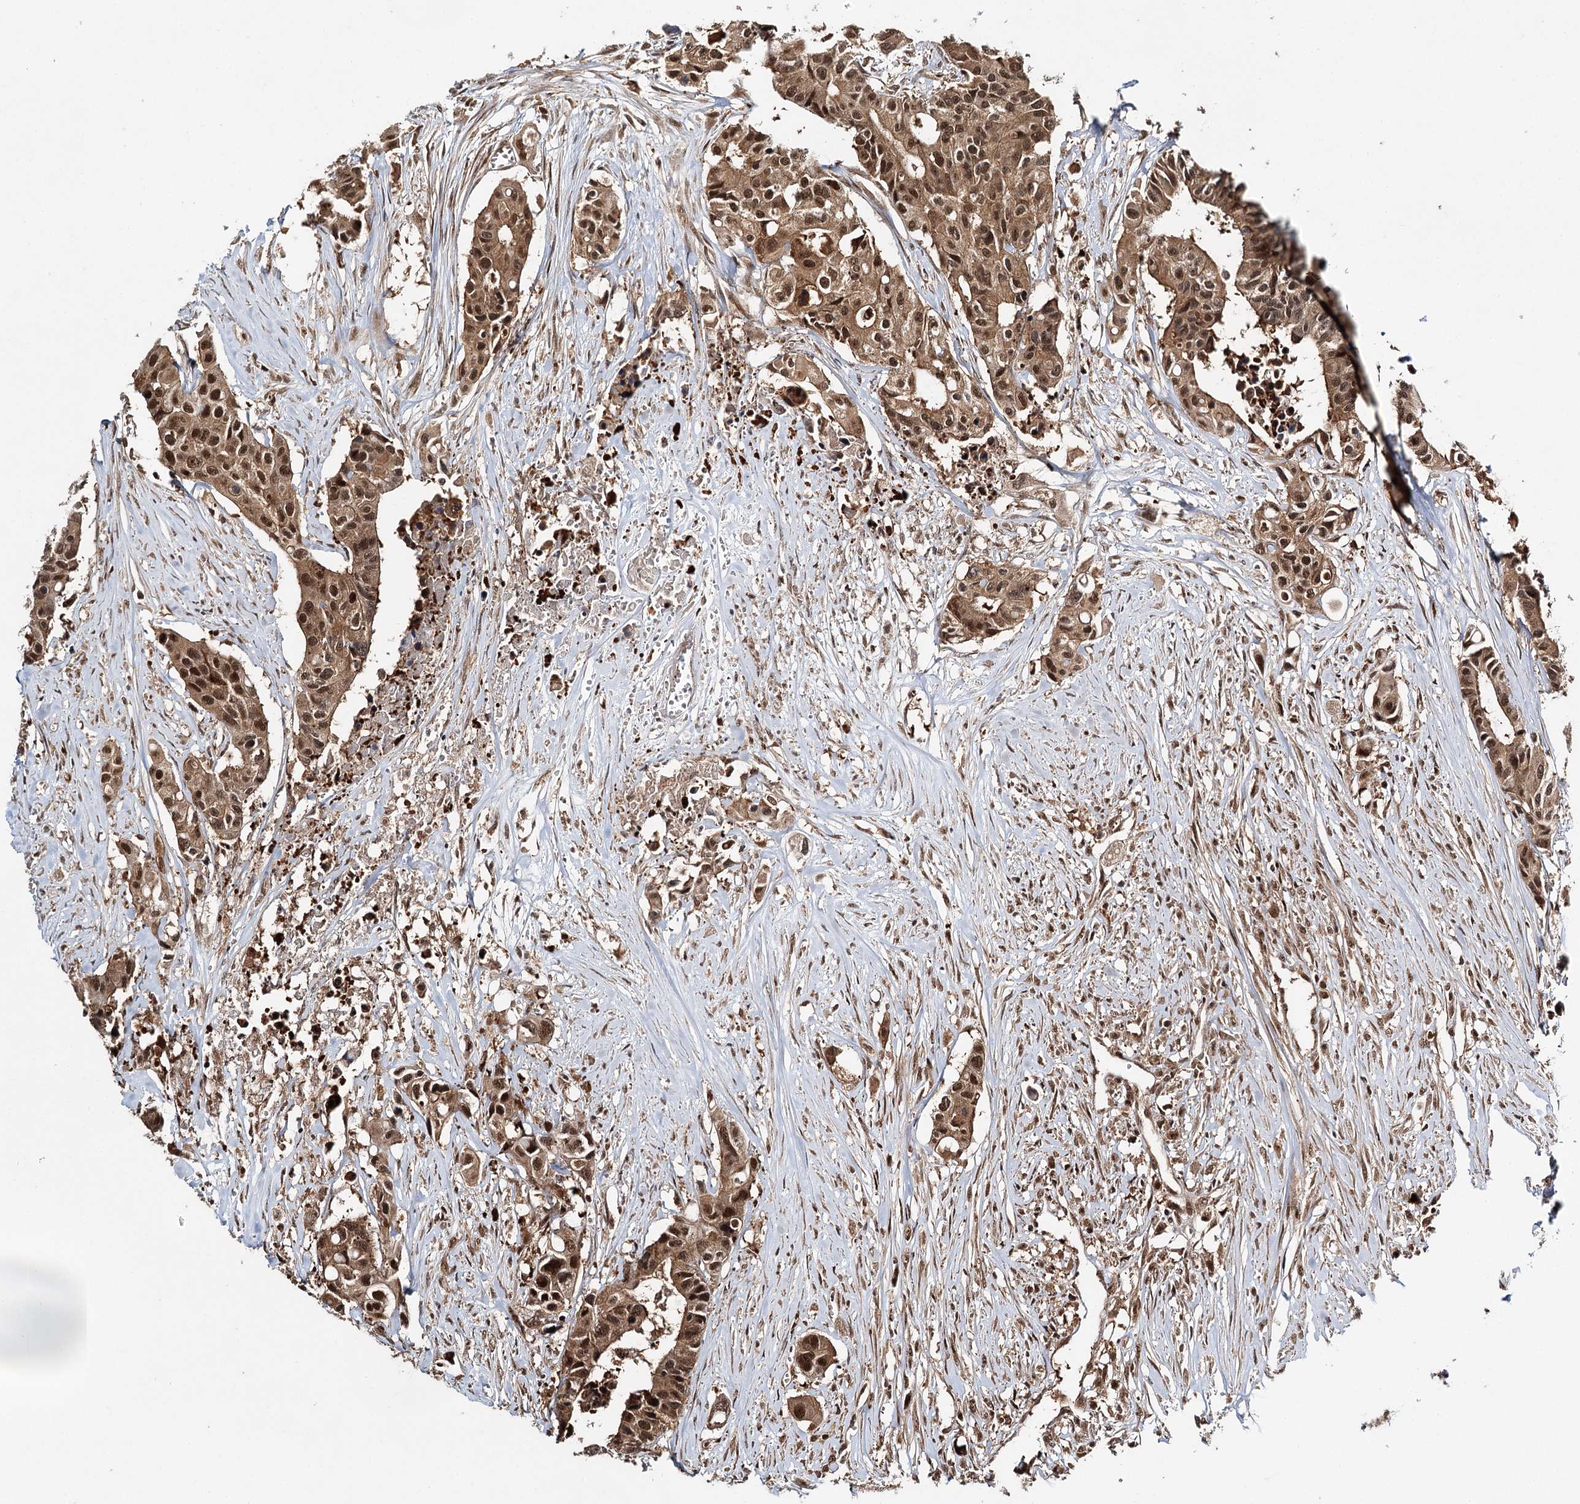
{"staining": {"intensity": "moderate", "quantity": ">75%", "location": "cytoplasmic/membranous,nuclear"}, "tissue": "colorectal cancer", "cell_type": "Tumor cells", "image_type": "cancer", "snomed": [{"axis": "morphology", "description": "Adenocarcinoma, NOS"}, {"axis": "topography", "description": "Colon"}], "caption": "A brown stain shows moderate cytoplasmic/membranous and nuclear expression of a protein in colorectal cancer tumor cells.", "gene": "N6AMT1", "patient": {"sex": "male", "age": 77}}